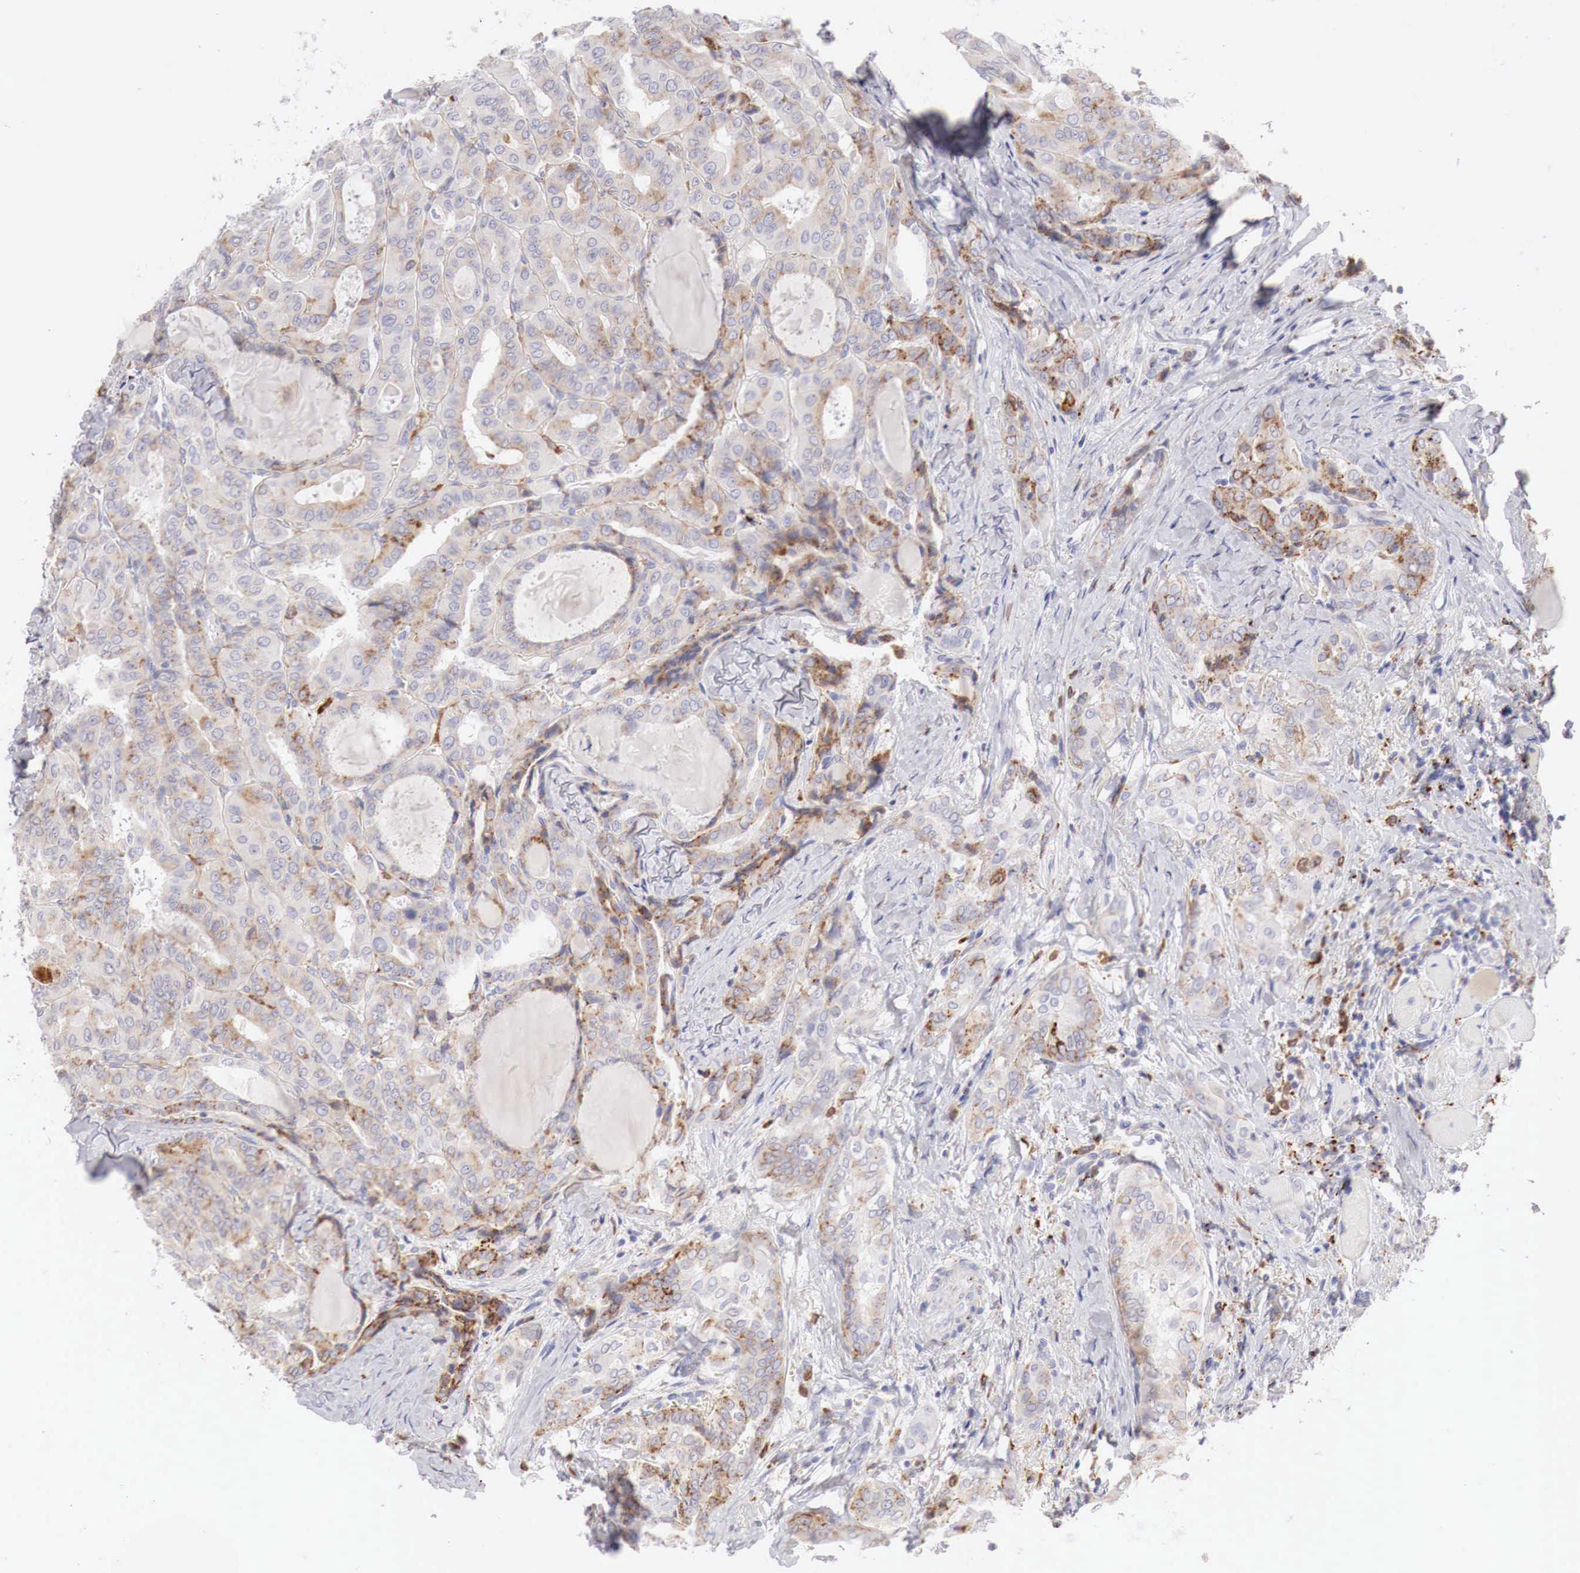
{"staining": {"intensity": "moderate", "quantity": ">75%", "location": "cytoplasmic/membranous"}, "tissue": "thyroid cancer", "cell_type": "Tumor cells", "image_type": "cancer", "snomed": [{"axis": "morphology", "description": "Papillary adenocarcinoma, NOS"}, {"axis": "topography", "description": "Thyroid gland"}], "caption": "The micrograph shows a brown stain indicating the presence of a protein in the cytoplasmic/membranous of tumor cells in thyroid cancer (papillary adenocarcinoma).", "gene": "GLA", "patient": {"sex": "female", "age": 71}}